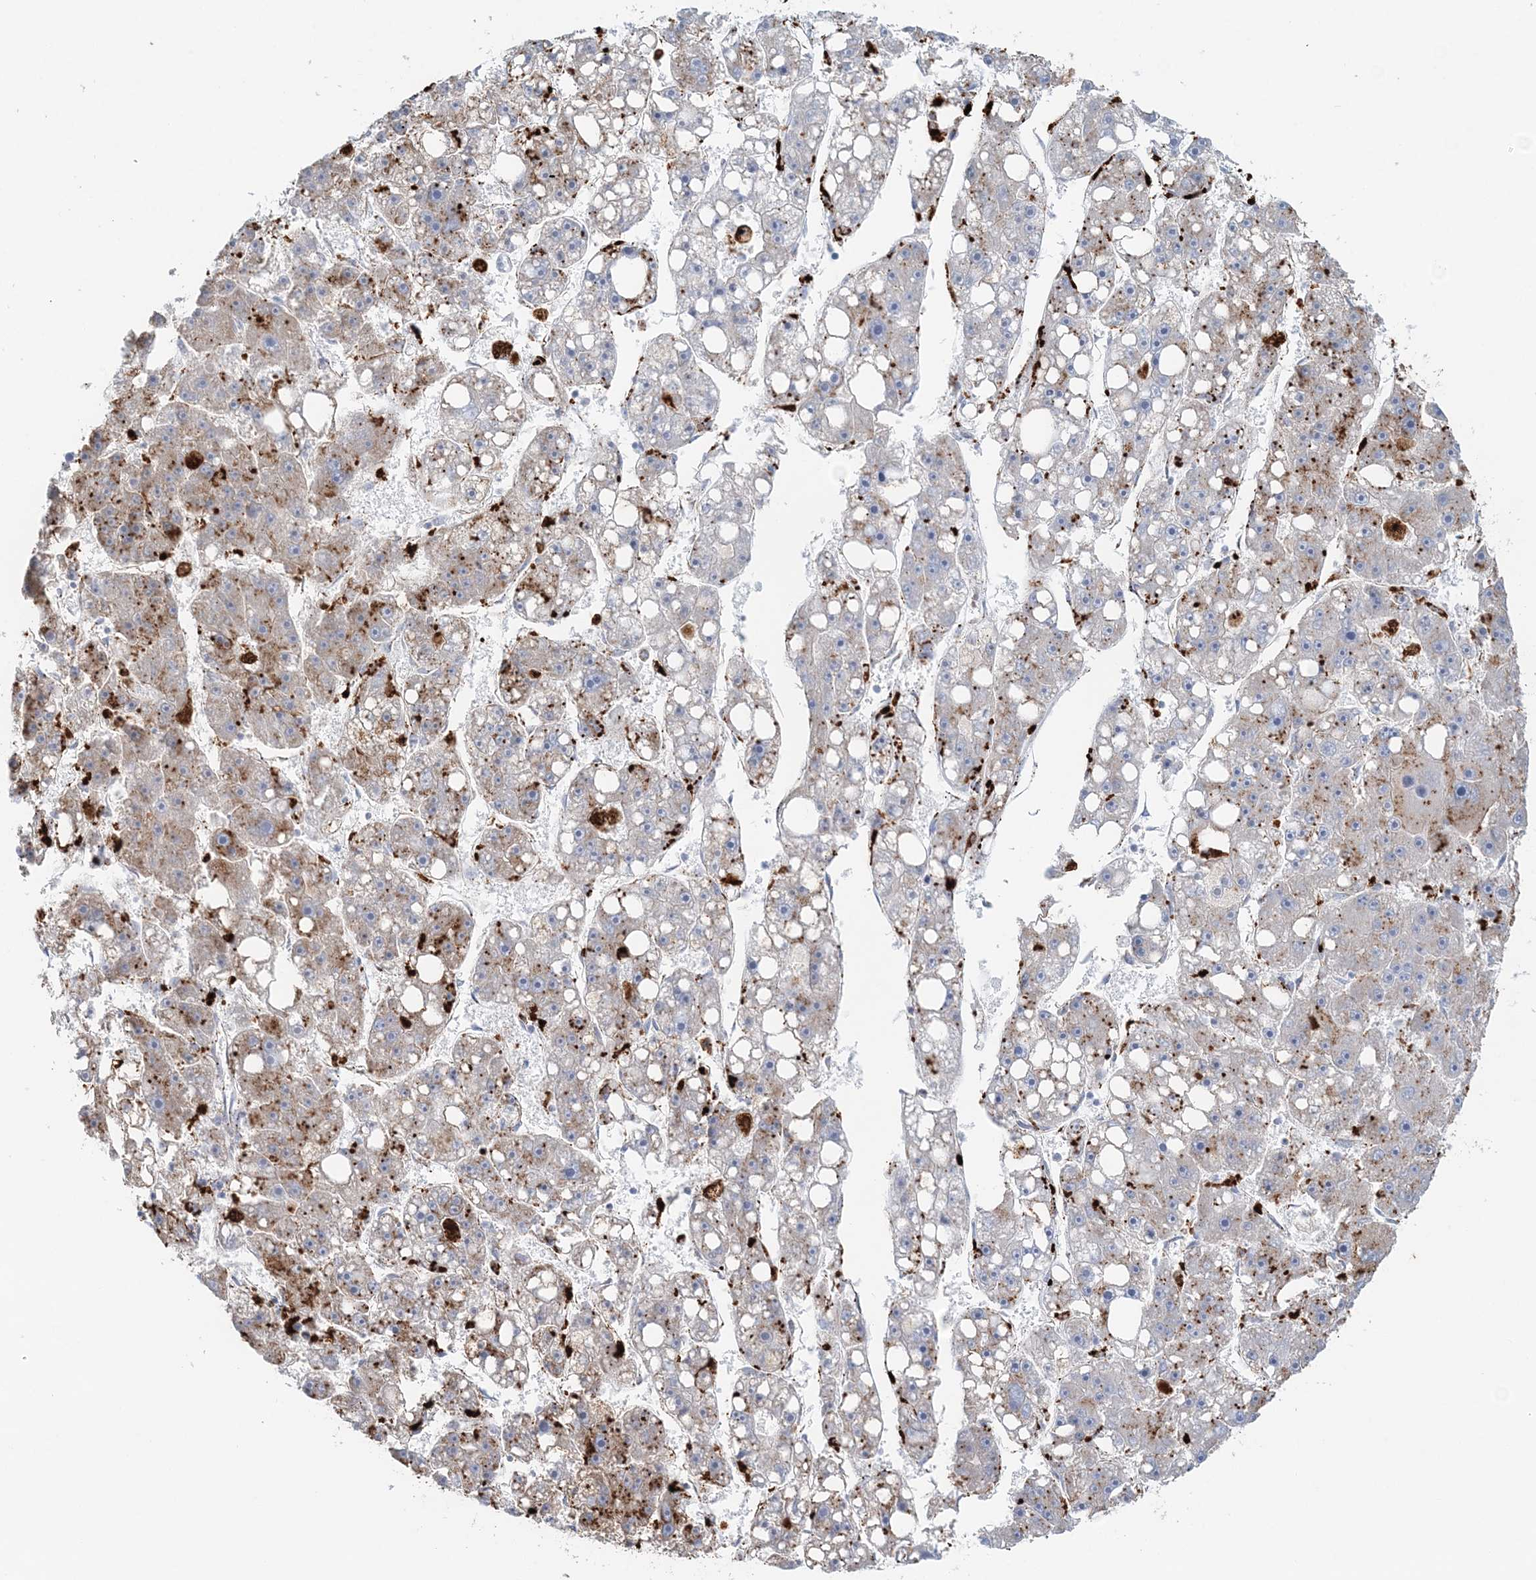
{"staining": {"intensity": "moderate", "quantity": "25%-75%", "location": "cytoplasmic/membranous"}, "tissue": "liver cancer", "cell_type": "Tumor cells", "image_type": "cancer", "snomed": [{"axis": "morphology", "description": "Carcinoma, Hepatocellular, NOS"}, {"axis": "topography", "description": "Liver"}], "caption": "Liver cancer stained with DAB (3,3'-diaminobenzidine) IHC shows medium levels of moderate cytoplasmic/membranous expression in about 25%-75% of tumor cells.", "gene": "TPP1", "patient": {"sex": "female", "age": 61}}